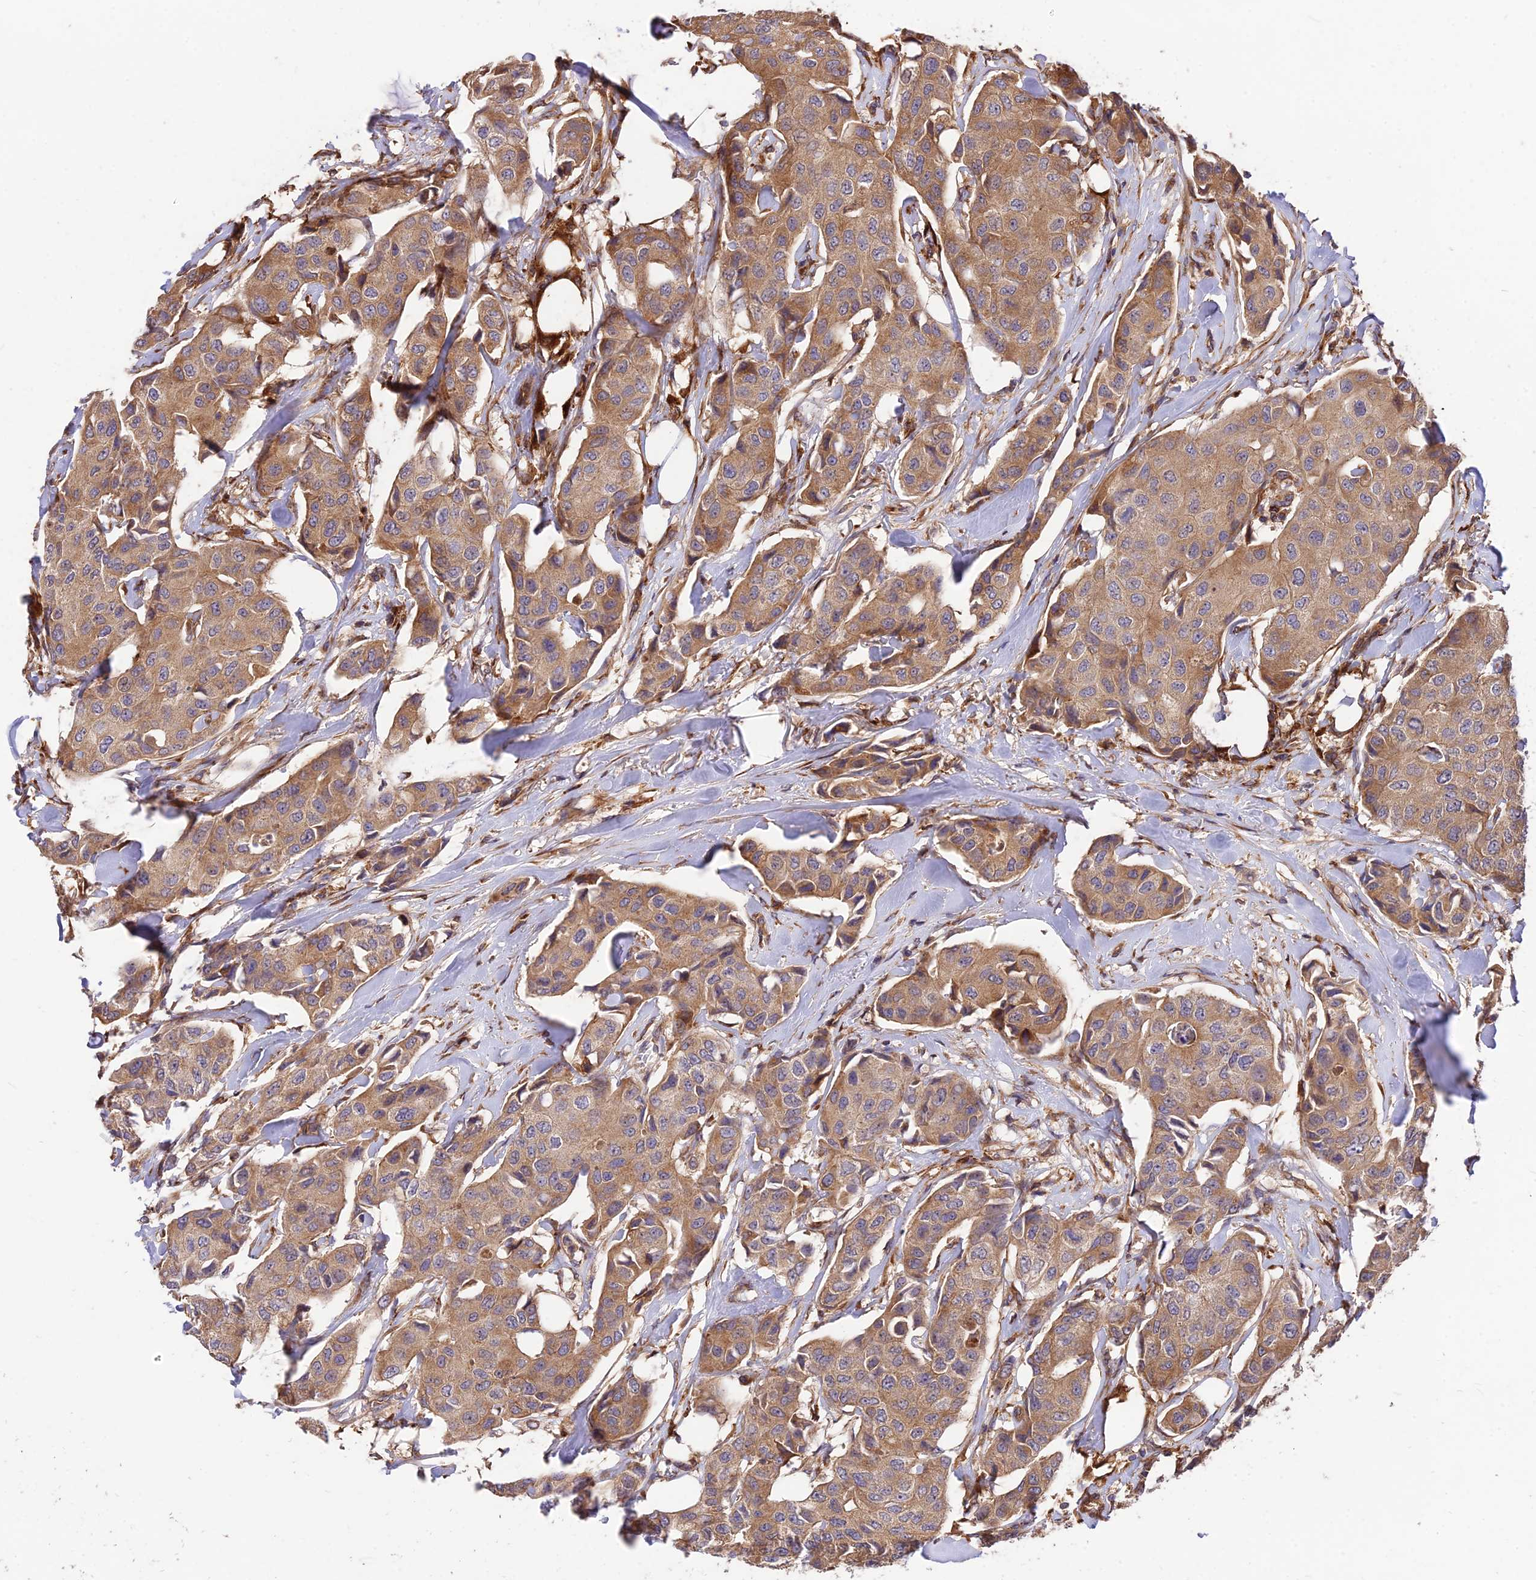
{"staining": {"intensity": "moderate", "quantity": ">75%", "location": "cytoplasmic/membranous"}, "tissue": "breast cancer", "cell_type": "Tumor cells", "image_type": "cancer", "snomed": [{"axis": "morphology", "description": "Duct carcinoma"}, {"axis": "topography", "description": "Breast"}], "caption": "A brown stain highlights moderate cytoplasmic/membranous positivity of a protein in human breast cancer (infiltrating ductal carcinoma) tumor cells. Using DAB (3,3'-diaminobenzidine) (brown) and hematoxylin (blue) stains, captured at high magnification using brightfield microscopy.", "gene": "ROCK1", "patient": {"sex": "female", "age": 80}}